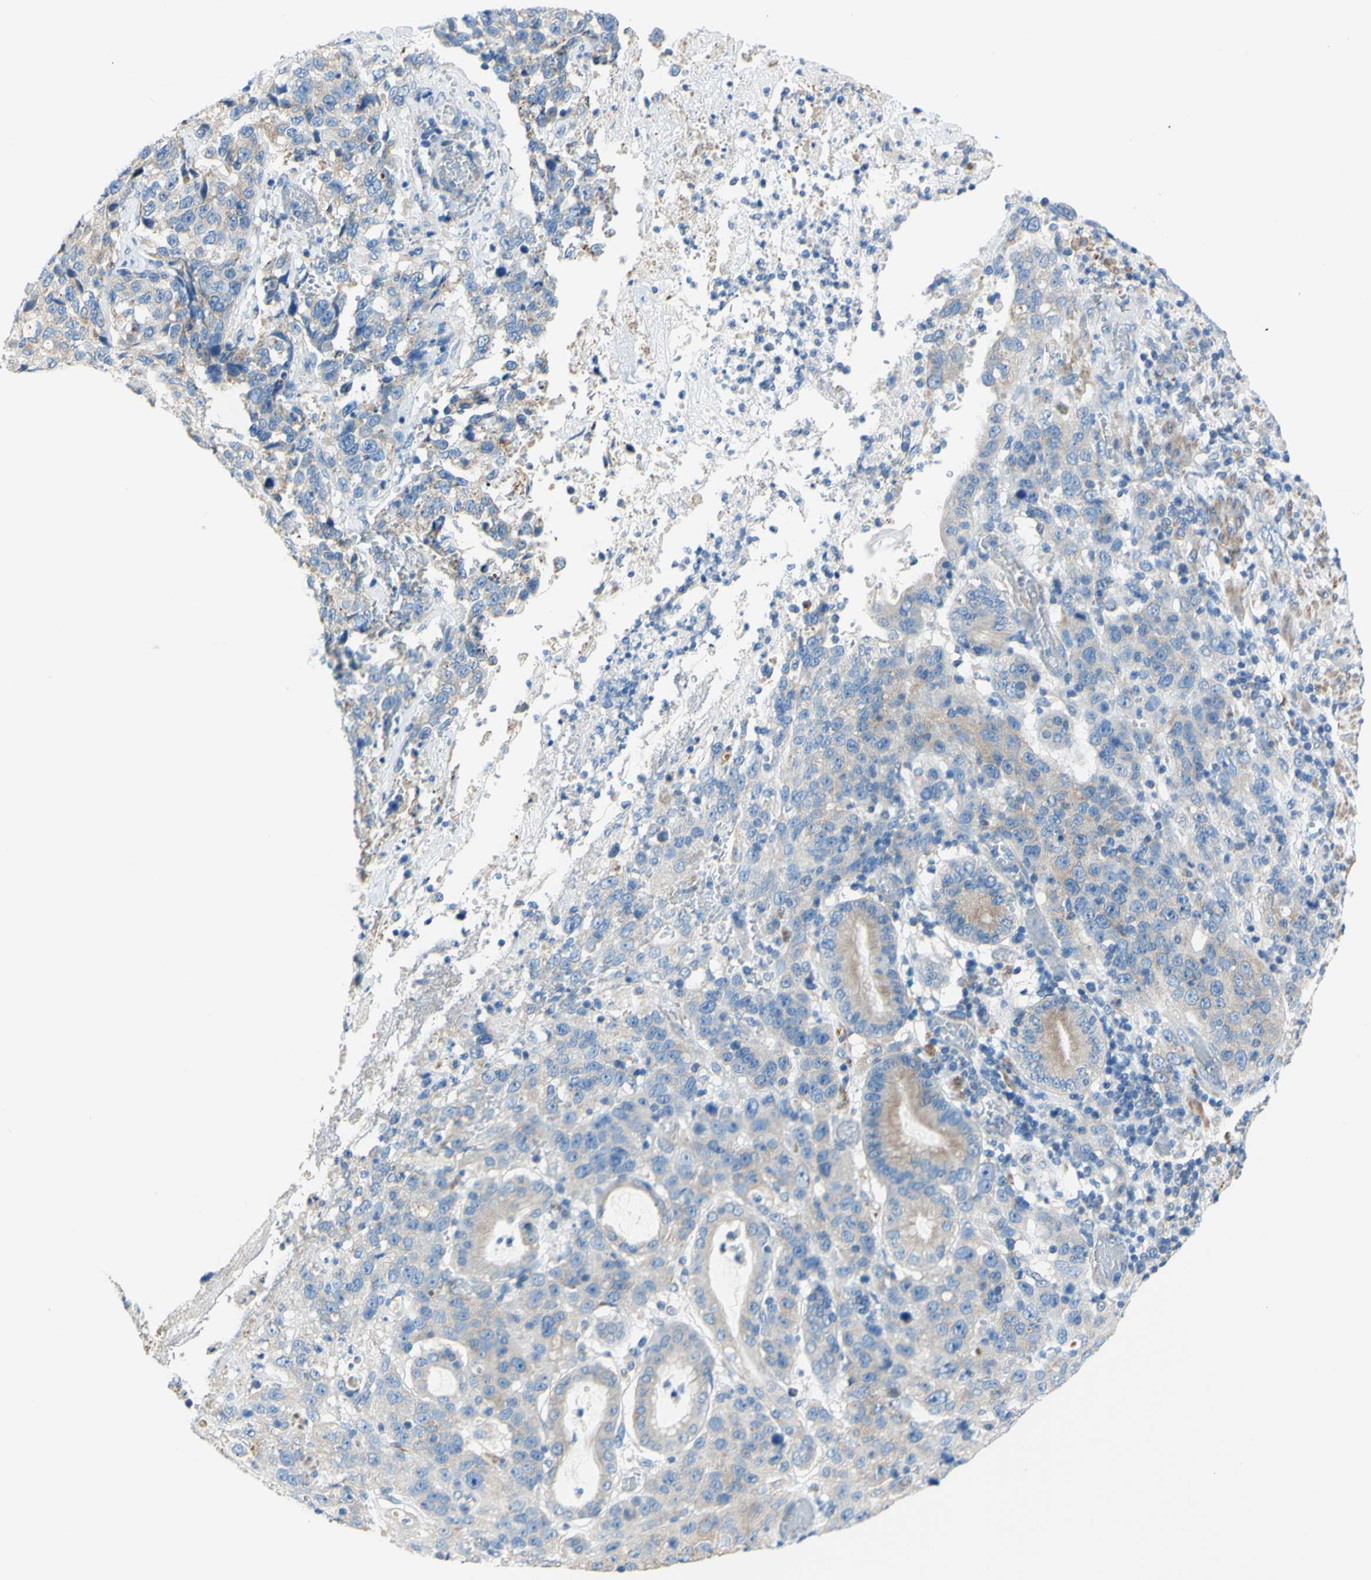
{"staining": {"intensity": "weak", "quantity": "<25%", "location": "cytoplasmic/membranous"}, "tissue": "stomach cancer", "cell_type": "Tumor cells", "image_type": "cancer", "snomed": [{"axis": "morphology", "description": "Normal tissue, NOS"}, {"axis": "morphology", "description": "Adenocarcinoma, NOS"}, {"axis": "topography", "description": "Stomach"}], "caption": "The micrograph displays no significant staining in tumor cells of adenocarcinoma (stomach).", "gene": "RETREG2", "patient": {"sex": "male", "age": 48}}